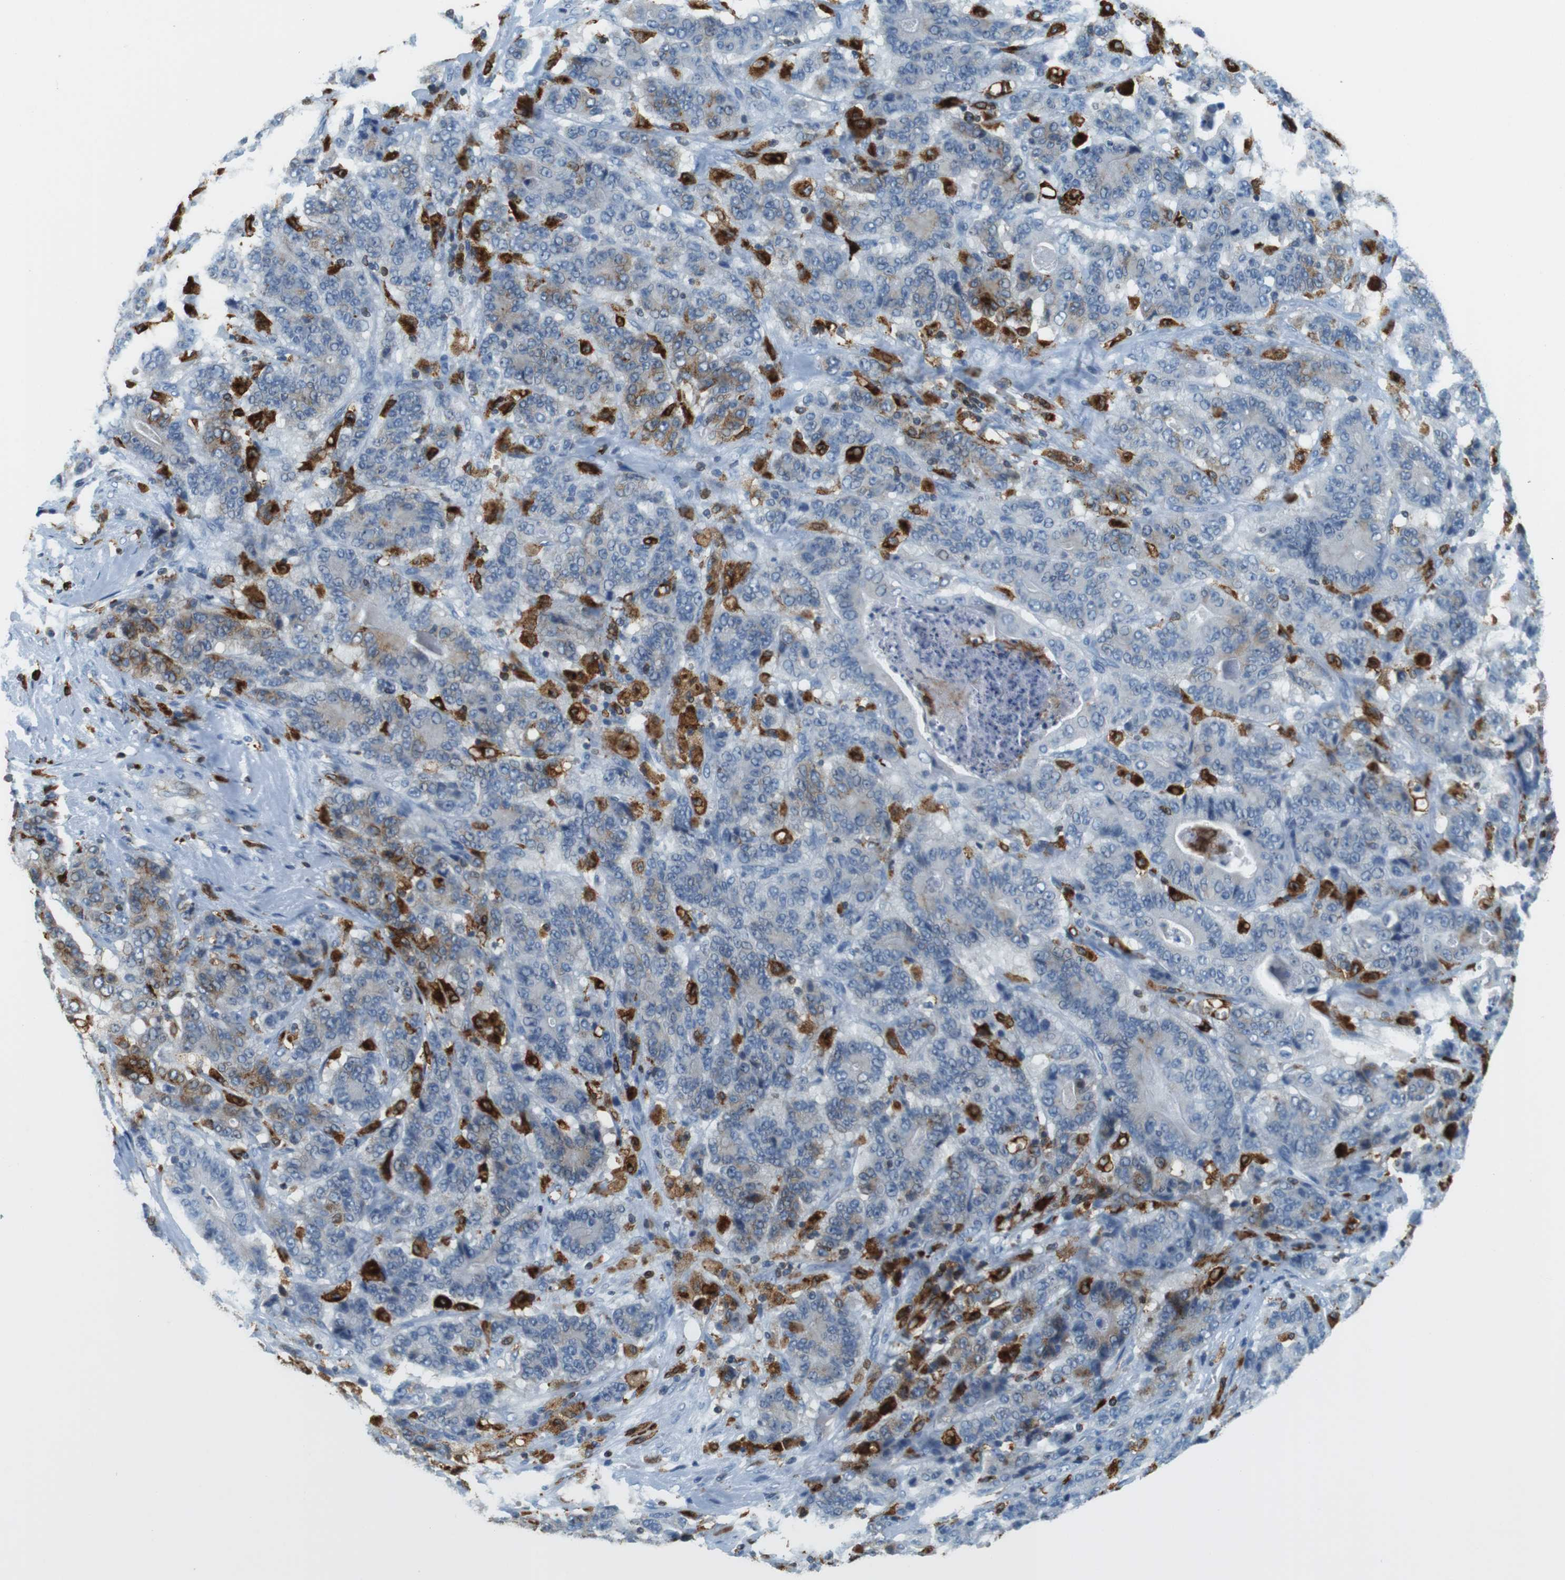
{"staining": {"intensity": "negative", "quantity": "none", "location": "none"}, "tissue": "stomach cancer", "cell_type": "Tumor cells", "image_type": "cancer", "snomed": [{"axis": "morphology", "description": "Adenocarcinoma, NOS"}, {"axis": "topography", "description": "Stomach"}], "caption": "Human stomach cancer (adenocarcinoma) stained for a protein using immunohistochemistry demonstrates no staining in tumor cells.", "gene": "CIITA", "patient": {"sex": "female", "age": 73}}